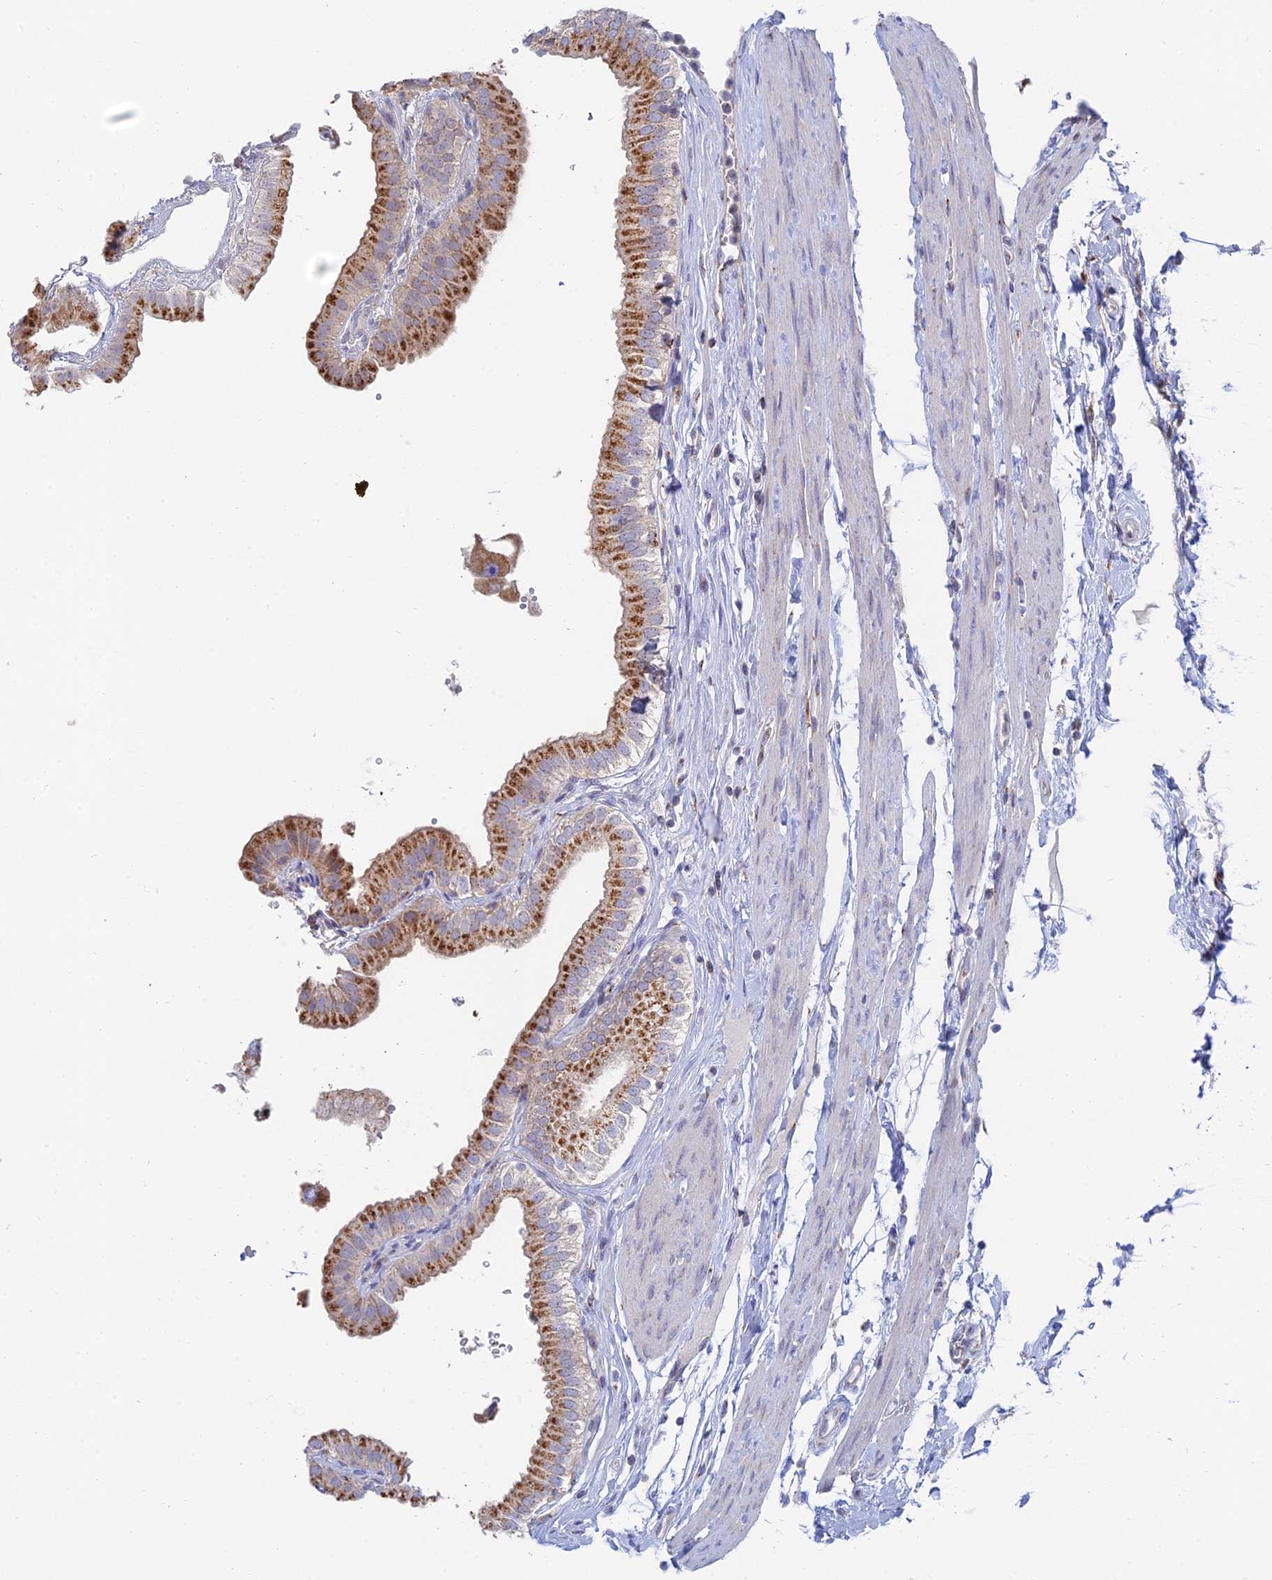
{"staining": {"intensity": "strong", "quantity": ">75%", "location": "cytoplasmic/membranous"}, "tissue": "gallbladder", "cell_type": "Glandular cells", "image_type": "normal", "snomed": [{"axis": "morphology", "description": "Normal tissue, NOS"}, {"axis": "topography", "description": "Gallbladder"}], "caption": "Immunohistochemical staining of unremarkable human gallbladder exhibits >75% levels of strong cytoplasmic/membranous protein expression in about >75% of glandular cells. Immunohistochemistry (ihc) stains the protein in brown and the nuclei are stained blue.", "gene": "ENSG00000267561", "patient": {"sex": "female", "age": 61}}